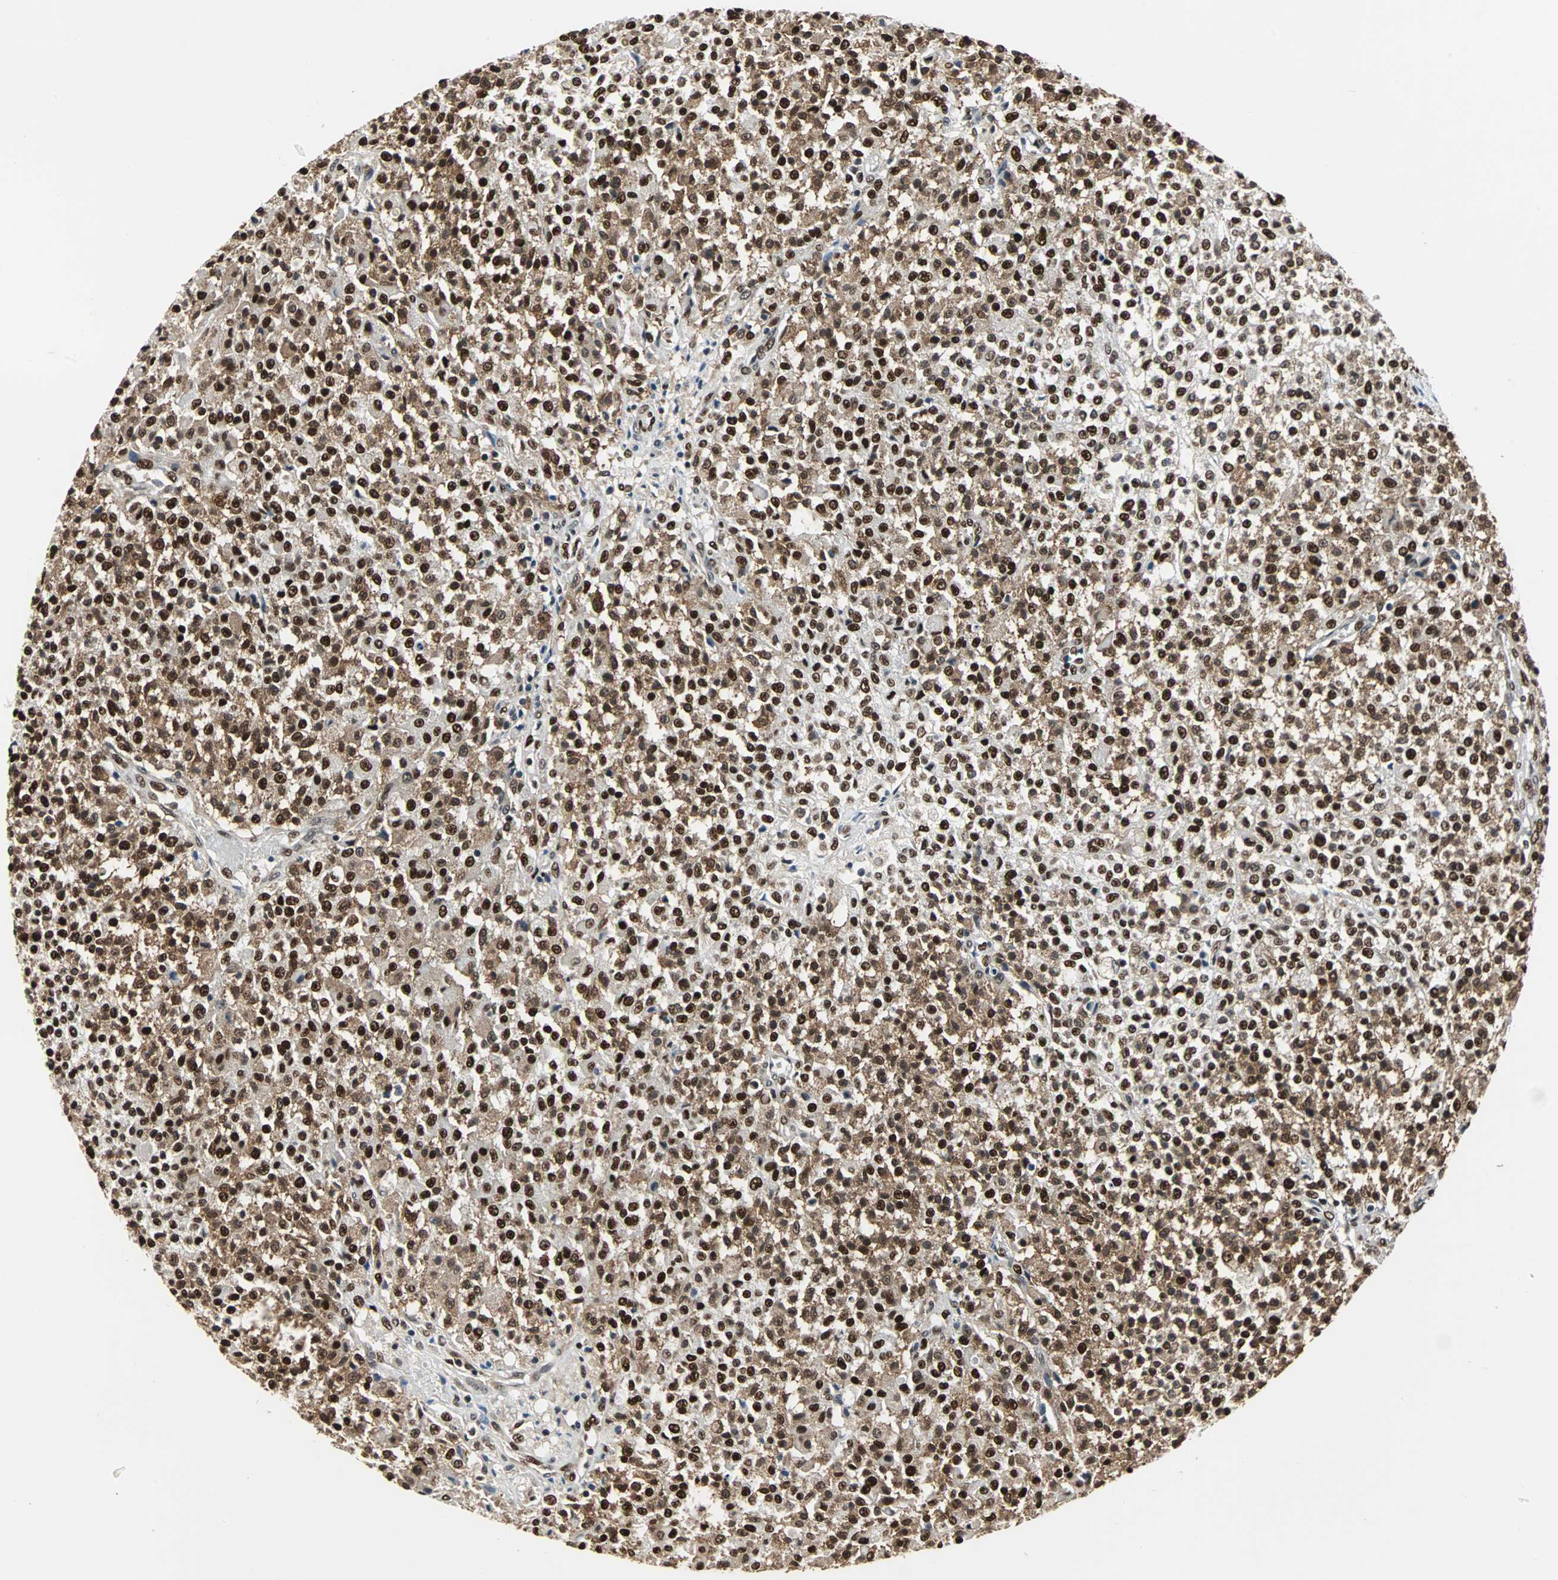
{"staining": {"intensity": "strong", "quantity": ">75%", "location": "cytoplasmic/membranous,nuclear"}, "tissue": "testis cancer", "cell_type": "Tumor cells", "image_type": "cancer", "snomed": [{"axis": "morphology", "description": "Seminoma, NOS"}, {"axis": "topography", "description": "Testis"}], "caption": "Seminoma (testis) stained for a protein (brown) displays strong cytoplasmic/membranous and nuclear positive staining in approximately >75% of tumor cells.", "gene": "XRCC4", "patient": {"sex": "male", "age": 59}}